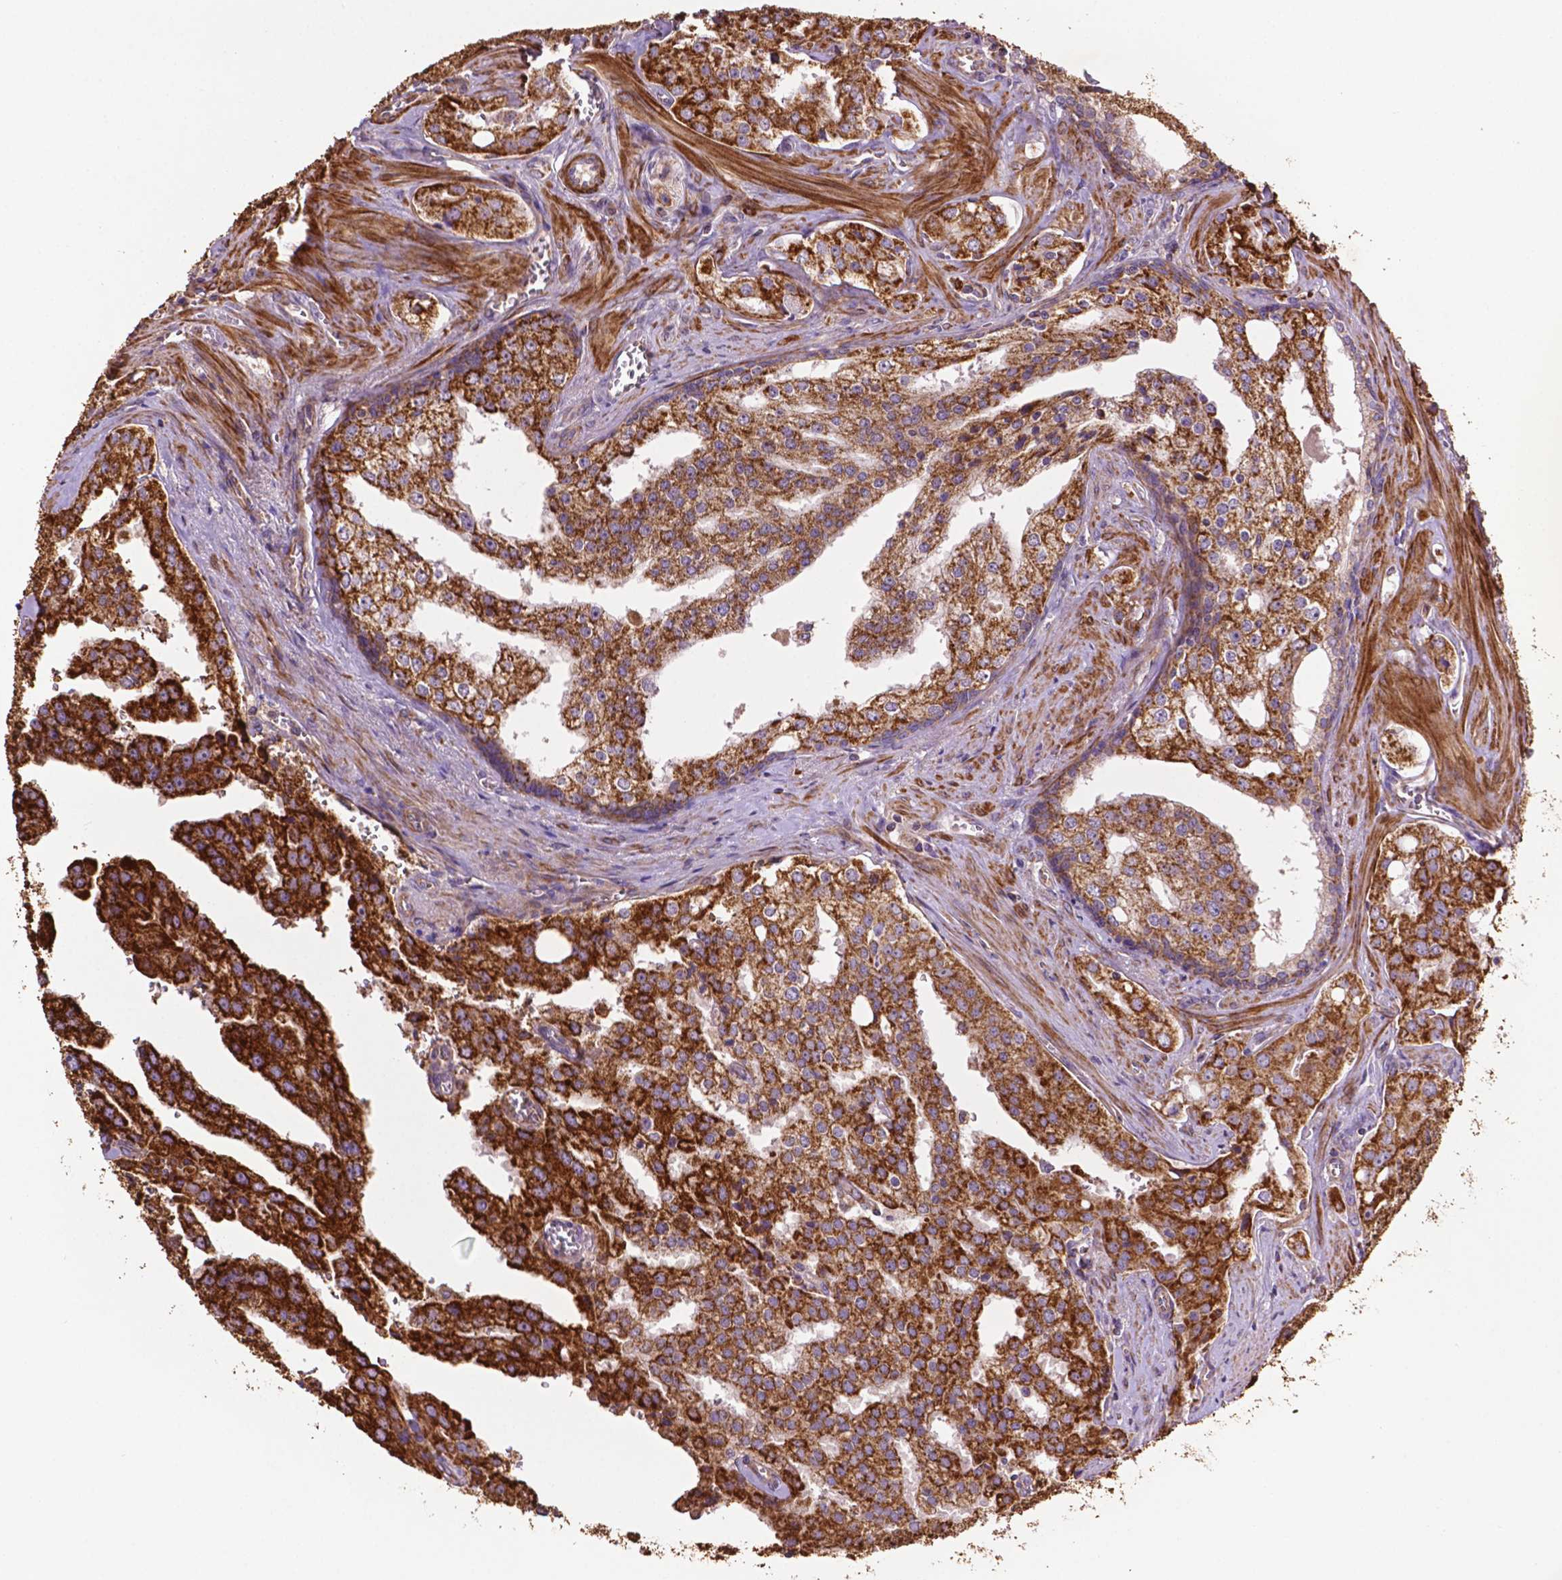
{"staining": {"intensity": "strong", "quantity": "25%-75%", "location": "cytoplasmic/membranous"}, "tissue": "prostate cancer", "cell_type": "Tumor cells", "image_type": "cancer", "snomed": [{"axis": "morphology", "description": "Adenocarcinoma, High grade"}, {"axis": "topography", "description": "Prostate"}], "caption": "High-grade adenocarcinoma (prostate) was stained to show a protein in brown. There is high levels of strong cytoplasmic/membranous staining in about 25%-75% of tumor cells. The staining is performed using DAB (3,3'-diaminobenzidine) brown chromogen to label protein expression. The nuclei are counter-stained blue using hematoxylin.", "gene": "LRR1", "patient": {"sex": "male", "age": 68}}